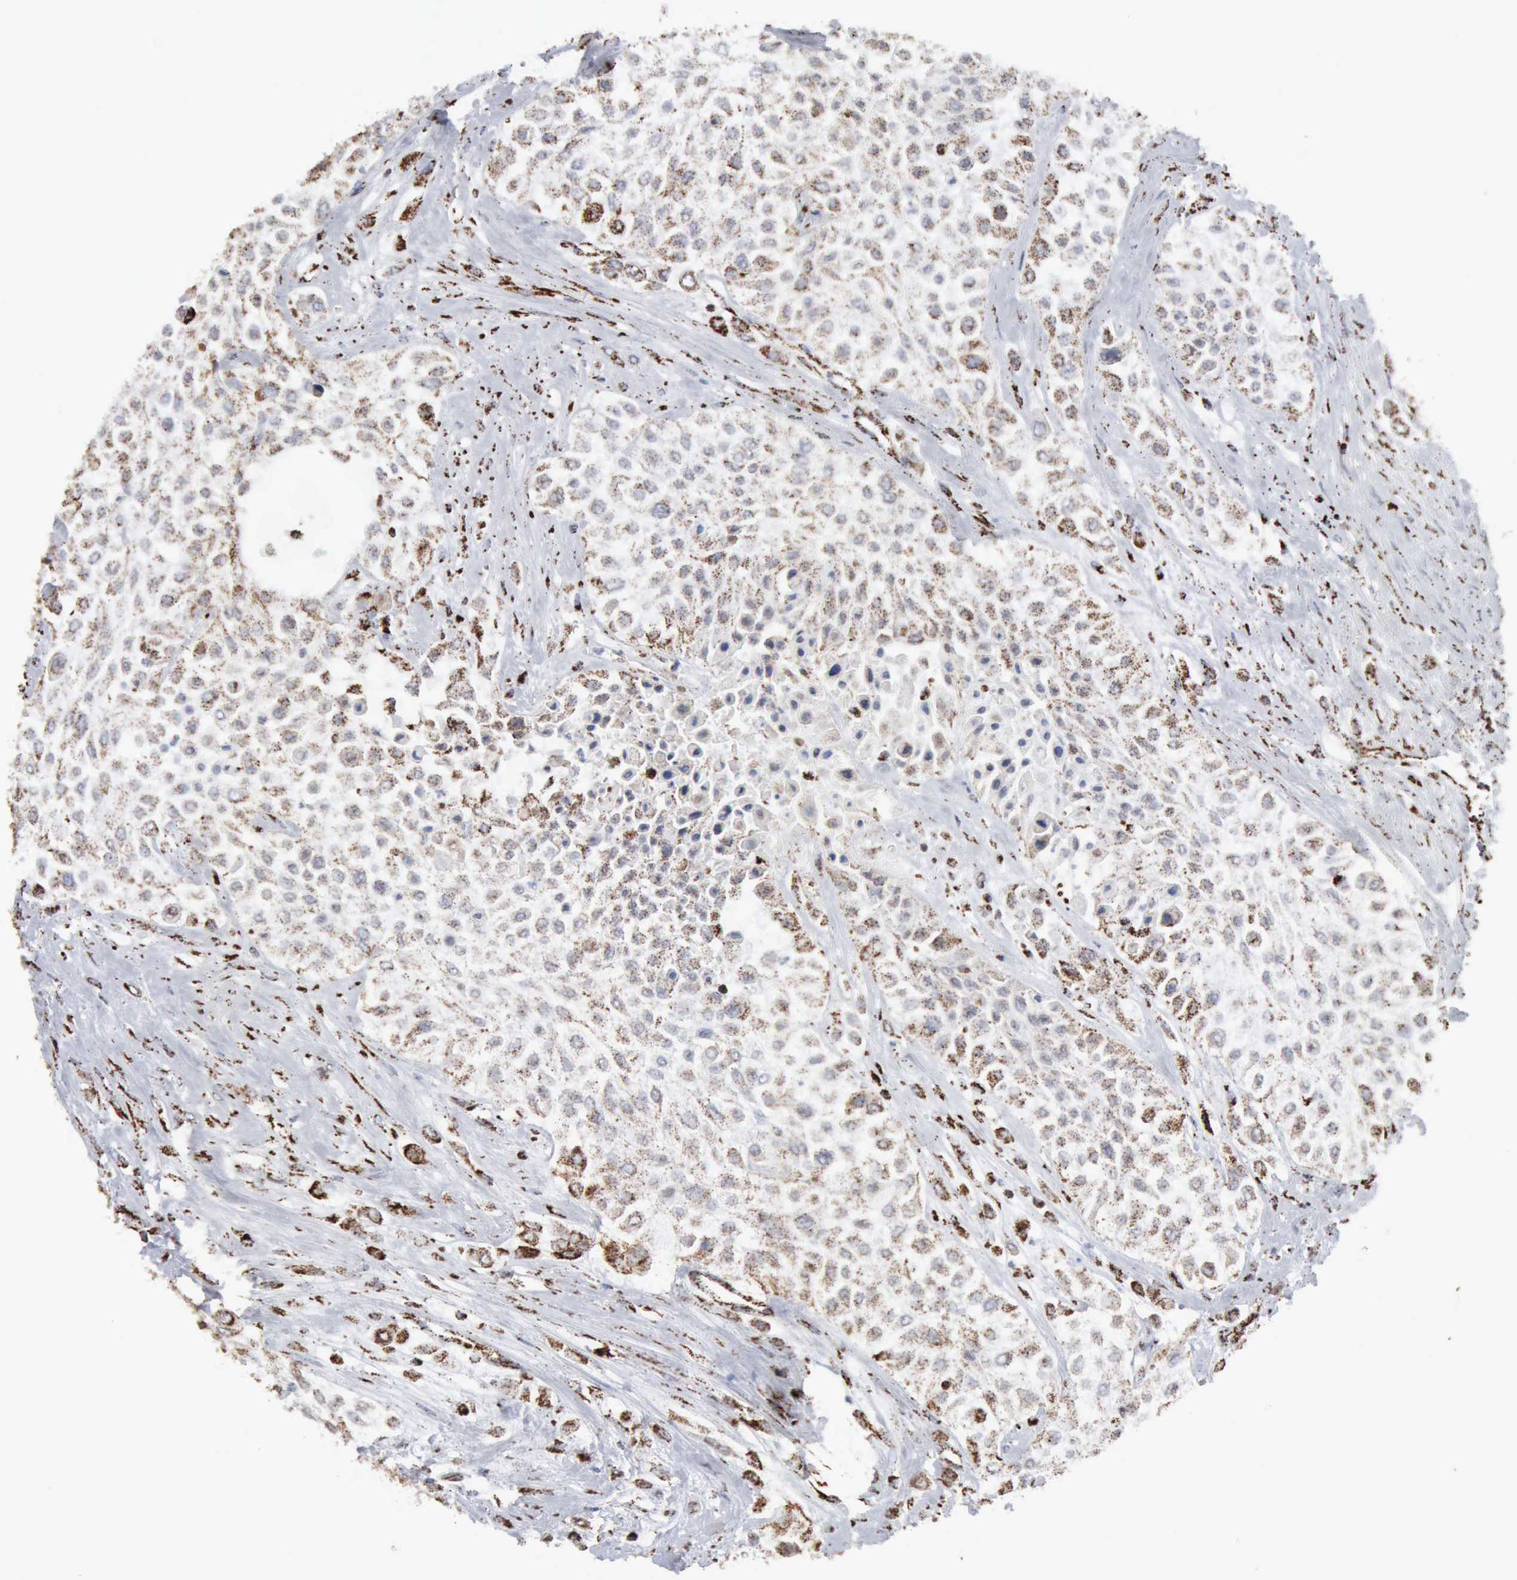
{"staining": {"intensity": "moderate", "quantity": ">75%", "location": "cytoplasmic/membranous"}, "tissue": "urothelial cancer", "cell_type": "Tumor cells", "image_type": "cancer", "snomed": [{"axis": "morphology", "description": "Urothelial carcinoma, High grade"}, {"axis": "topography", "description": "Urinary bladder"}], "caption": "Urothelial cancer stained for a protein shows moderate cytoplasmic/membranous positivity in tumor cells.", "gene": "ACO2", "patient": {"sex": "male", "age": 57}}